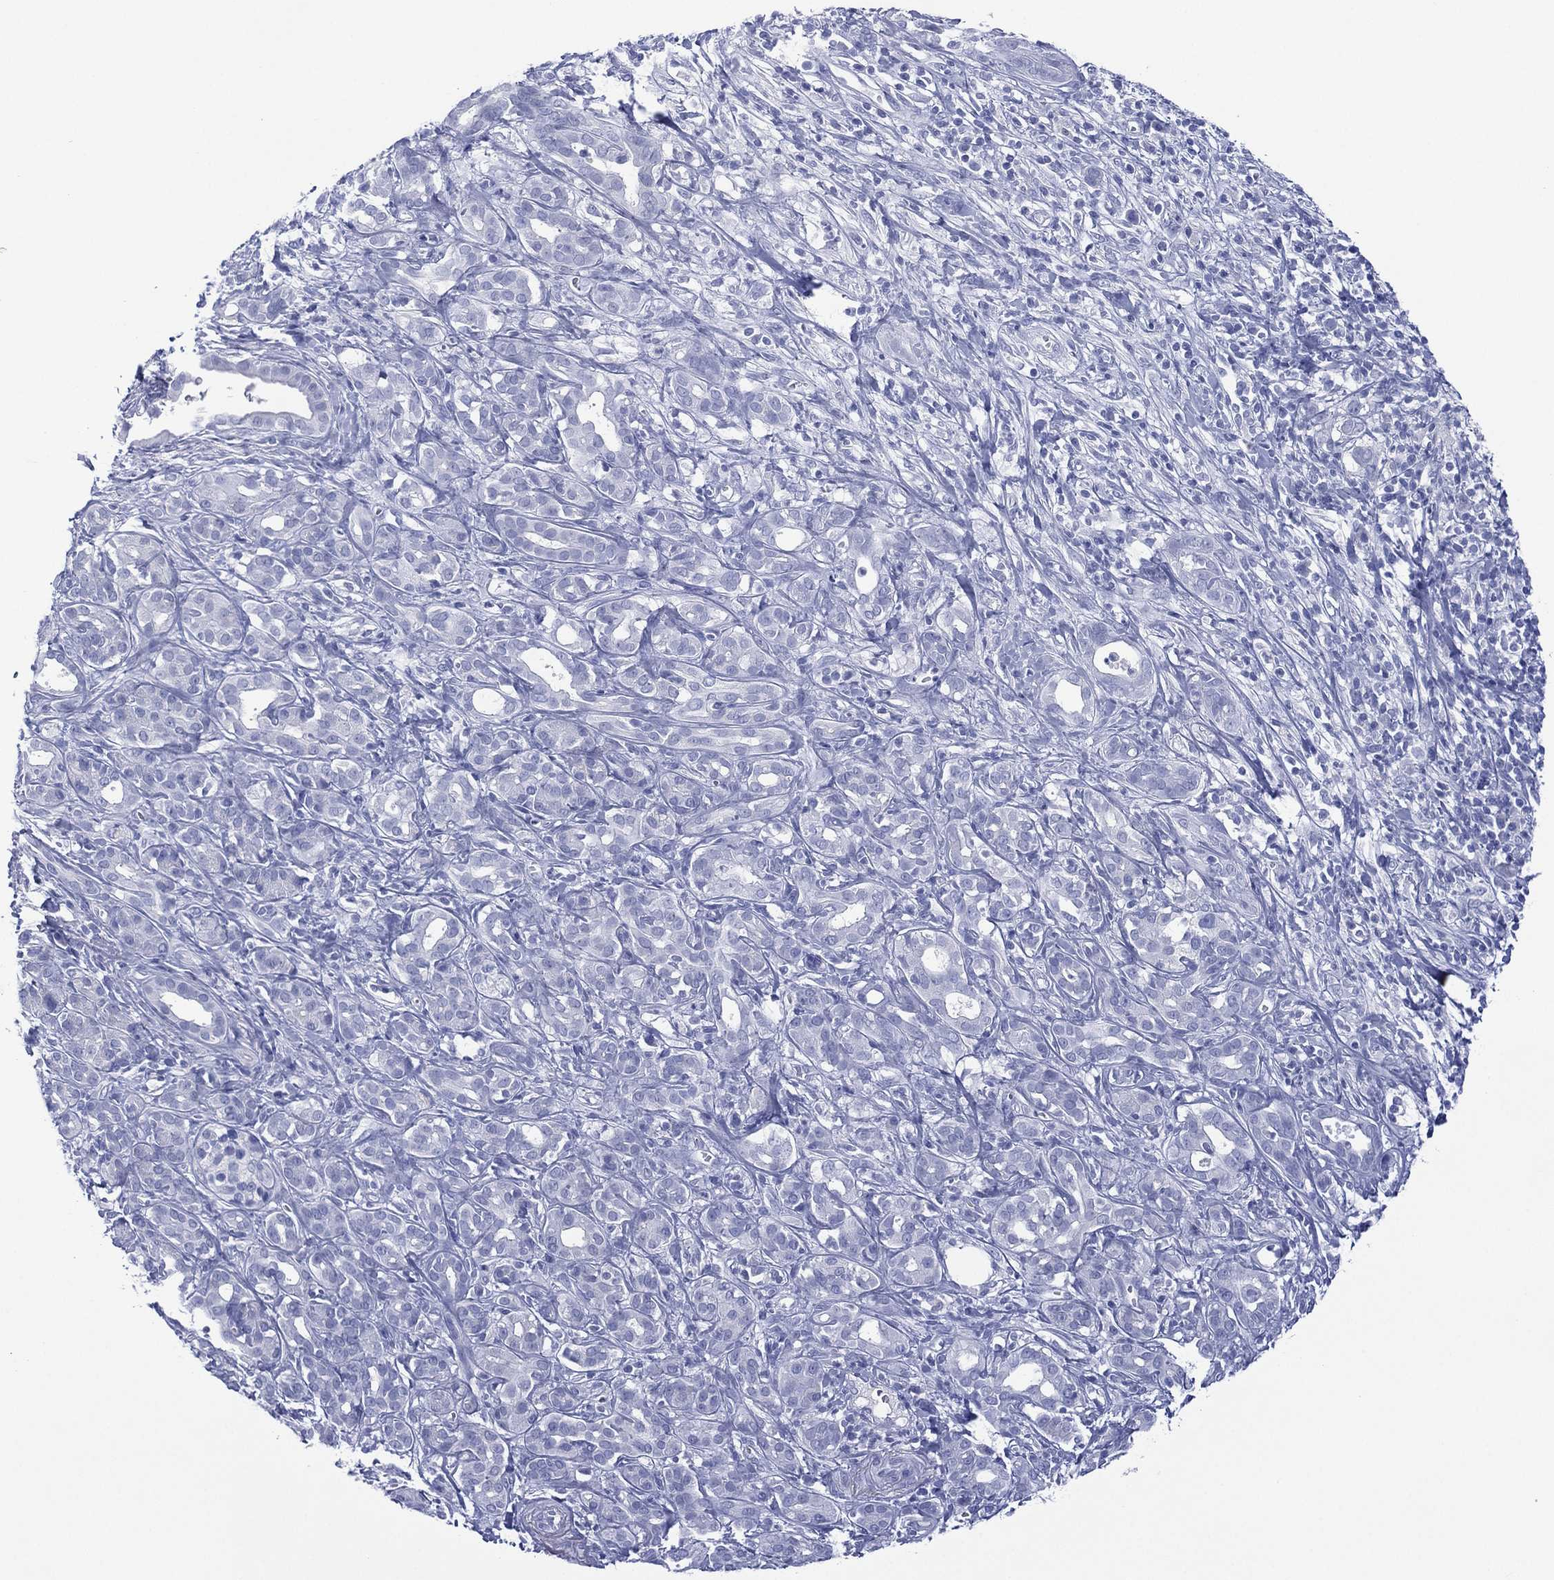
{"staining": {"intensity": "negative", "quantity": "none", "location": "none"}, "tissue": "pancreatic cancer", "cell_type": "Tumor cells", "image_type": "cancer", "snomed": [{"axis": "morphology", "description": "Adenocarcinoma, NOS"}, {"axis": "topography", "description": "Pancreas"}], "caption": "There is no significant expression in tumor cells of pancreatic cancer (adenocarcinoma).", "gene": "DSG1", "patient": {"sex": "male", "age": 61}}